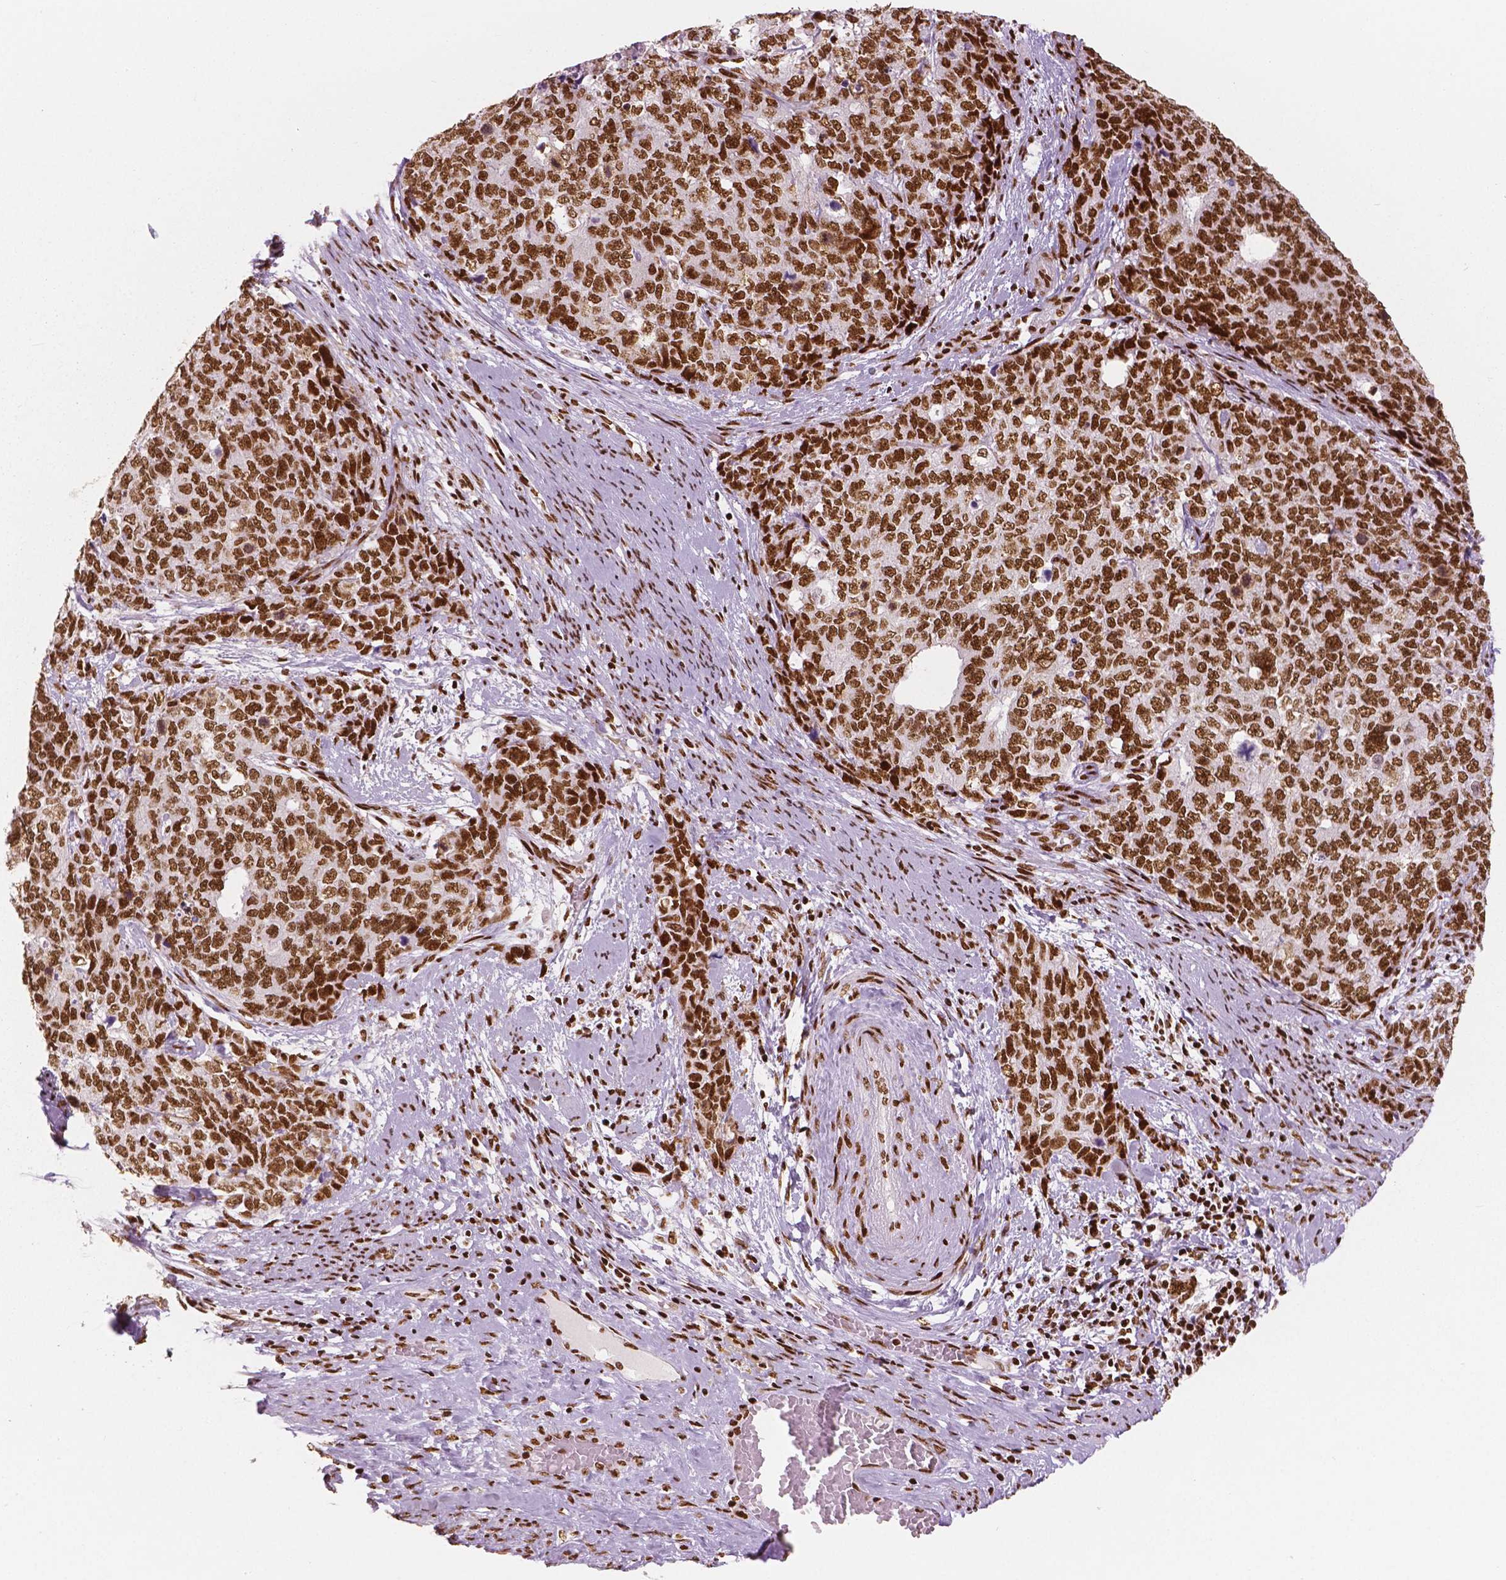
{"staining": {"intensity": "strong", "quantity": ">75%", "location": "nuclear"}, "tissue": "cervical cancer", "cell_type": "Tumor cells", "image_type": "cancer", "snomed": [{"axis": "morphology", "description": "Squamous cell carcinoma, NOS"}, {"axis": "topography", "description": "Cervix"}], "caption": "Cervical cancer tissue demonstrates strong nuclear expression in about >75% of tumor cells", "gene": "BRD4", "patient": {"sex": "female", "age": 63}}